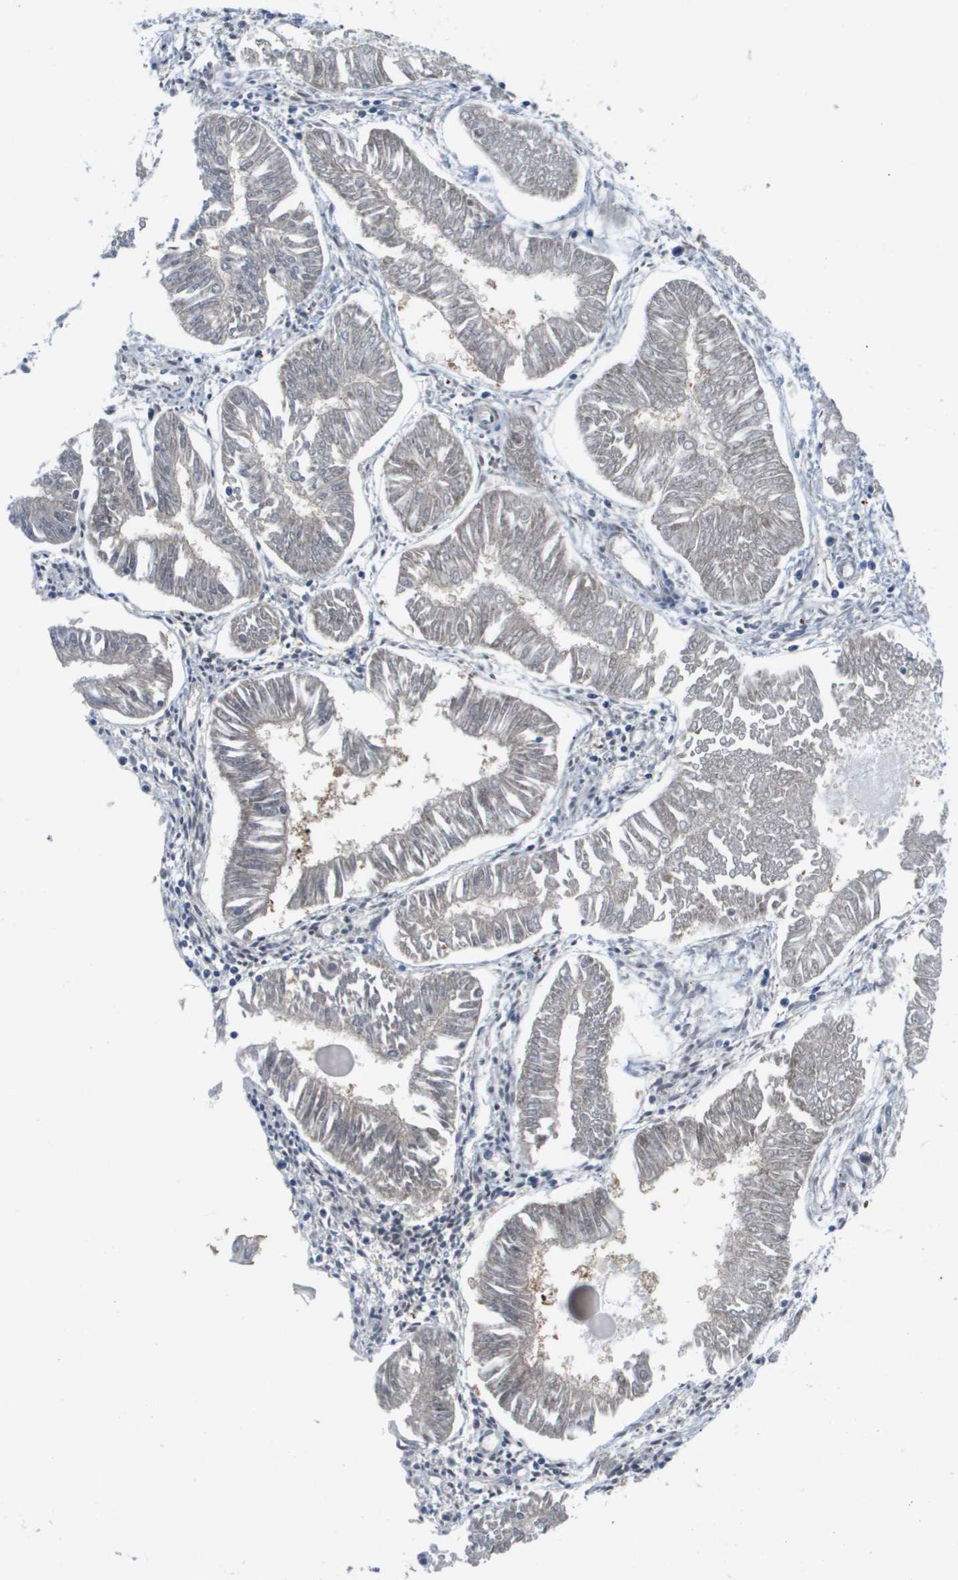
{"staining": {"intensity": "negative", "quantity": "none", "location": "none"}, "tissue": "endometrial cancer", "cell_type": "Tumor cells", "image_type": "cancer", "snomed": [{"axis": "morphology", "description": "Adenocarcinoma, NOS"}, {"axis": "topography", "description": "Endometrium"}], "caption": "Endometrial adenocarcinoma was stained to show a protein in brown. There is no significant positivity in tumor cells.", "gene": "FKBP4", "patient": {"sex": "female", "age": 53}}